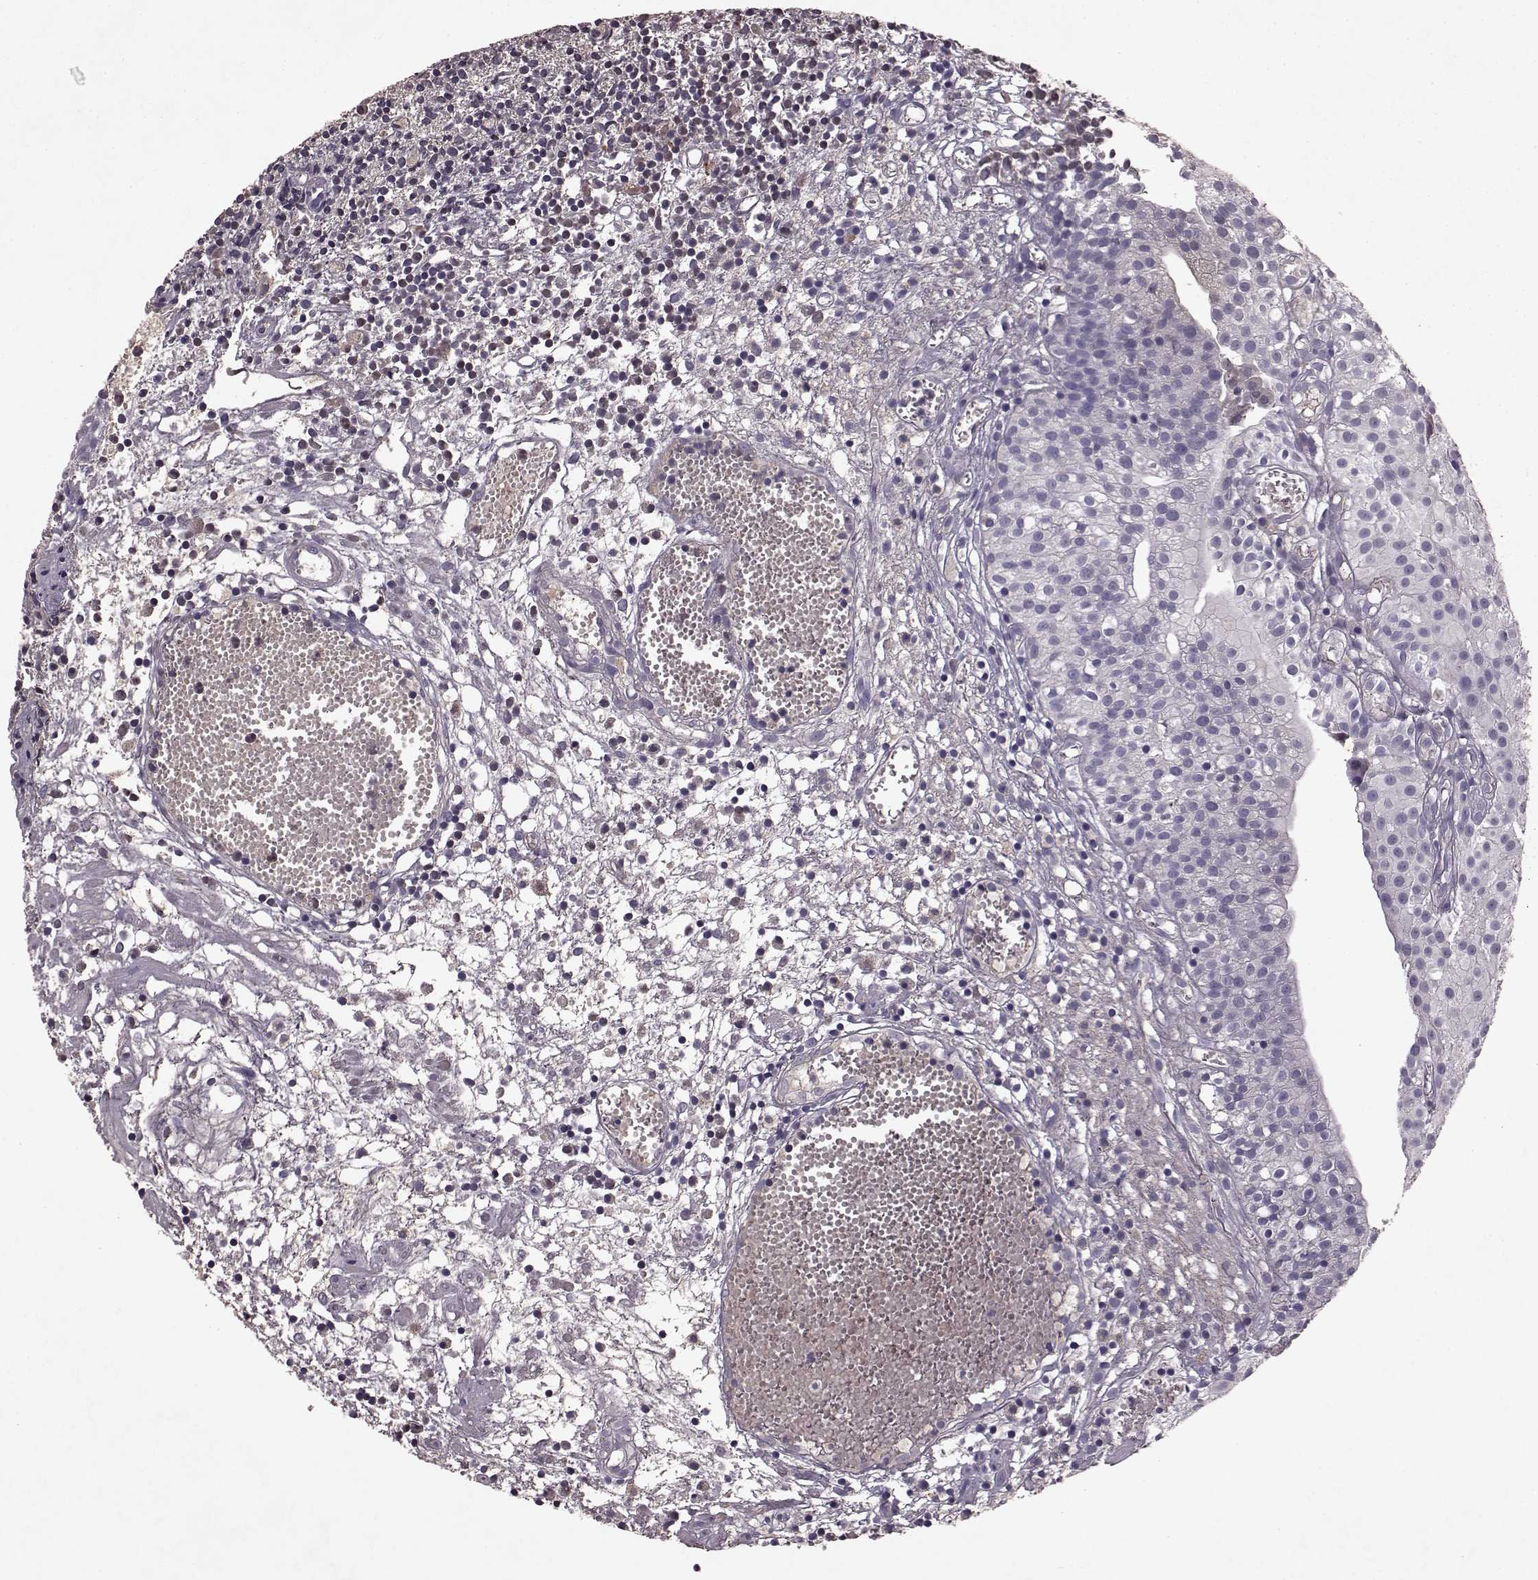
{"staining": {"intensity": "negative", "quantity": "none", "location": "none"}, "tissue": "urothelial cancer", "cell_type": "Tumor cells", "image_type": "cancer", "snomed": [{"axis": "morphology", "description": "Urothelial carcinoma, Low grade"}, {"axis": "topography", "description": "Urinary bladder"}], "caption": "This is an IHC micrograph of human low-grade urothelial carcinoma. There is no expression in tumor cells.", "gene": "FRRS1L", "patient": {"sex": "male", "age": 79}}